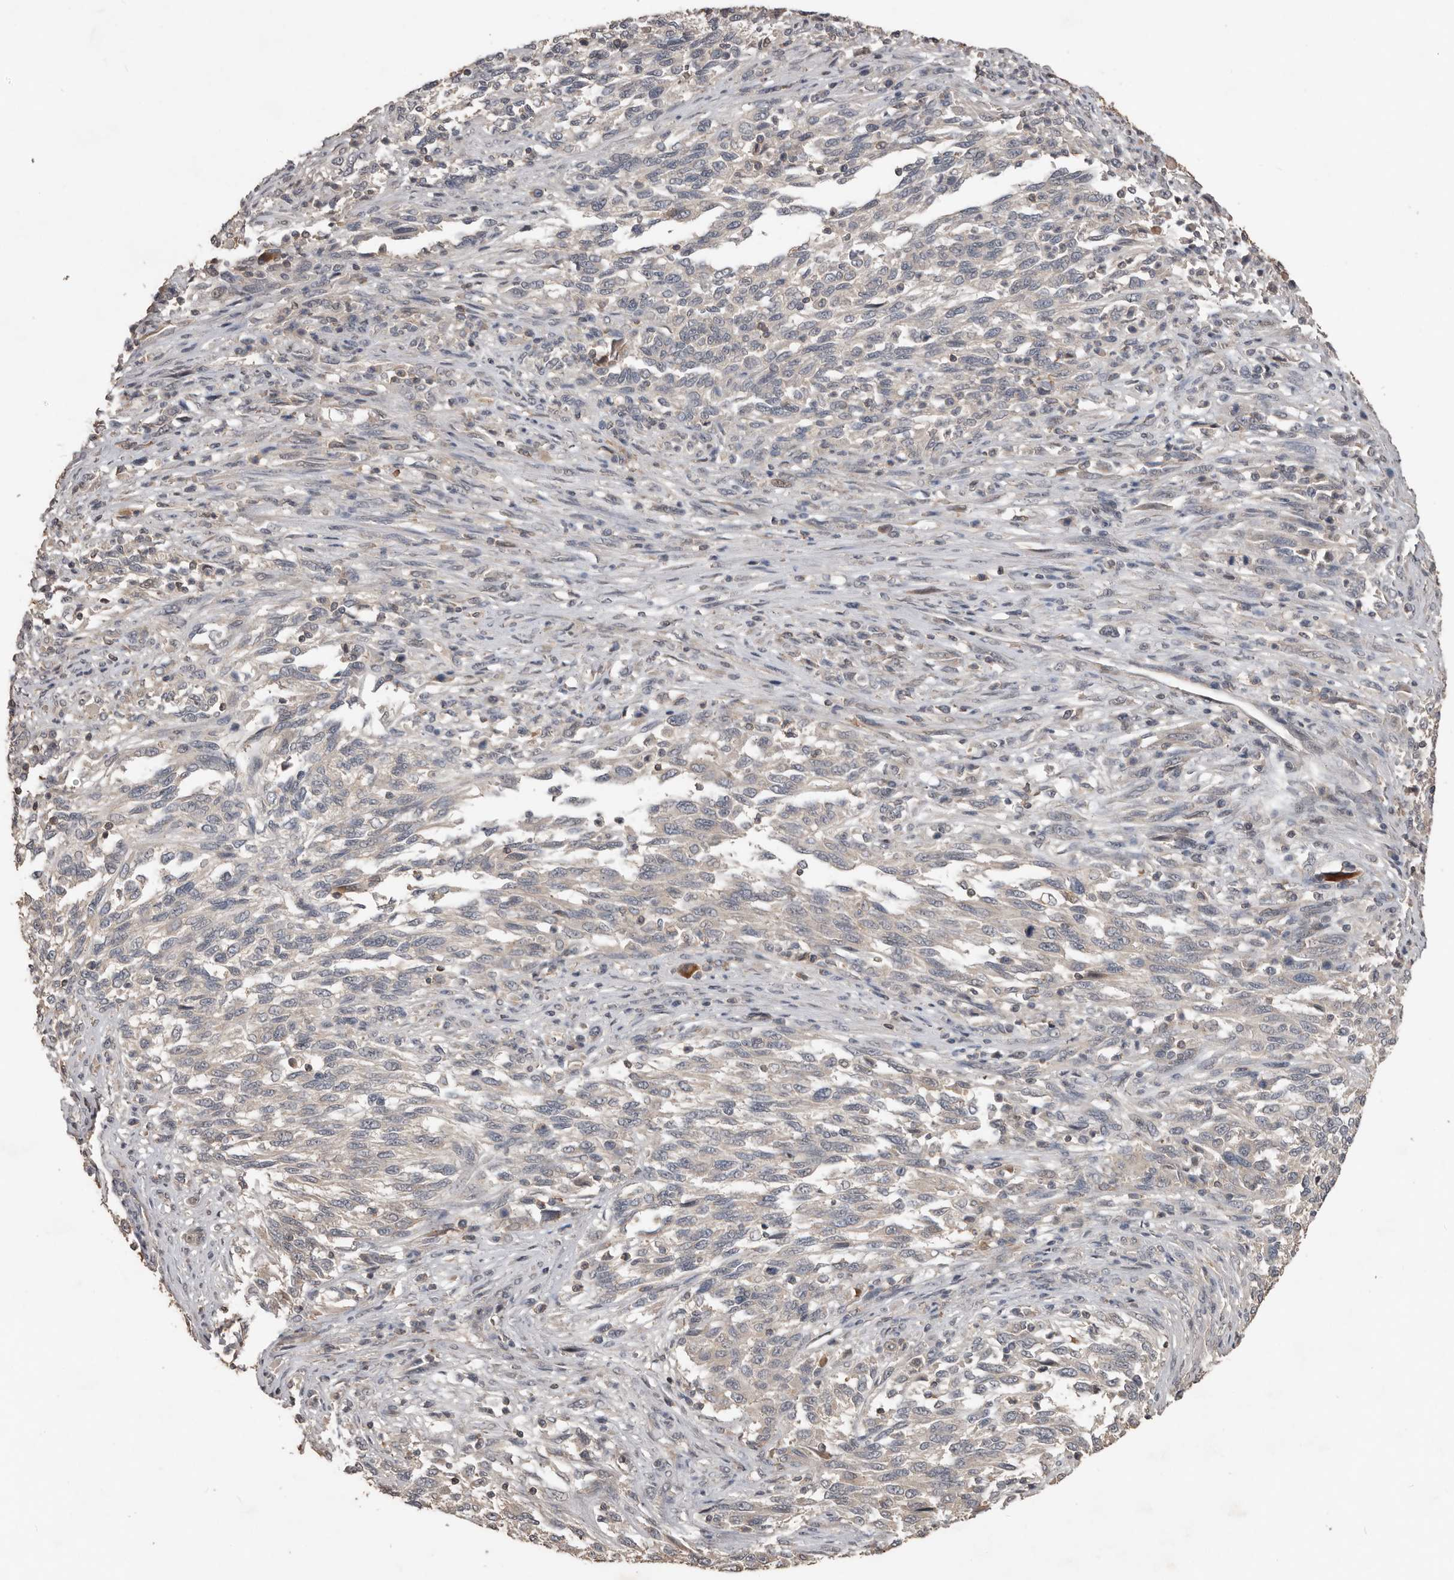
{"staining": {"intensity": "negative", "quantity": "none", "location": "none"}, "tissue": "melanoma", "cell_type": "Tumor cells", "image_type": "cancer", "snomed": [{"axis": "morphology", "description": "Malignant melanoma, Metastatic site"}, {"axis": "topography", "description": "Lymph node"}], "caption": "The micrograph reveals no significant staining in tumor cells of malignant melanoma (metastatic site). (DAB (3,3'-diaminobenzidine) immunohistochemistry (IHC) with hematoxylin counter stain).", "gene": "BAMBI", "patient": {"sex": "male", "age": 61}}